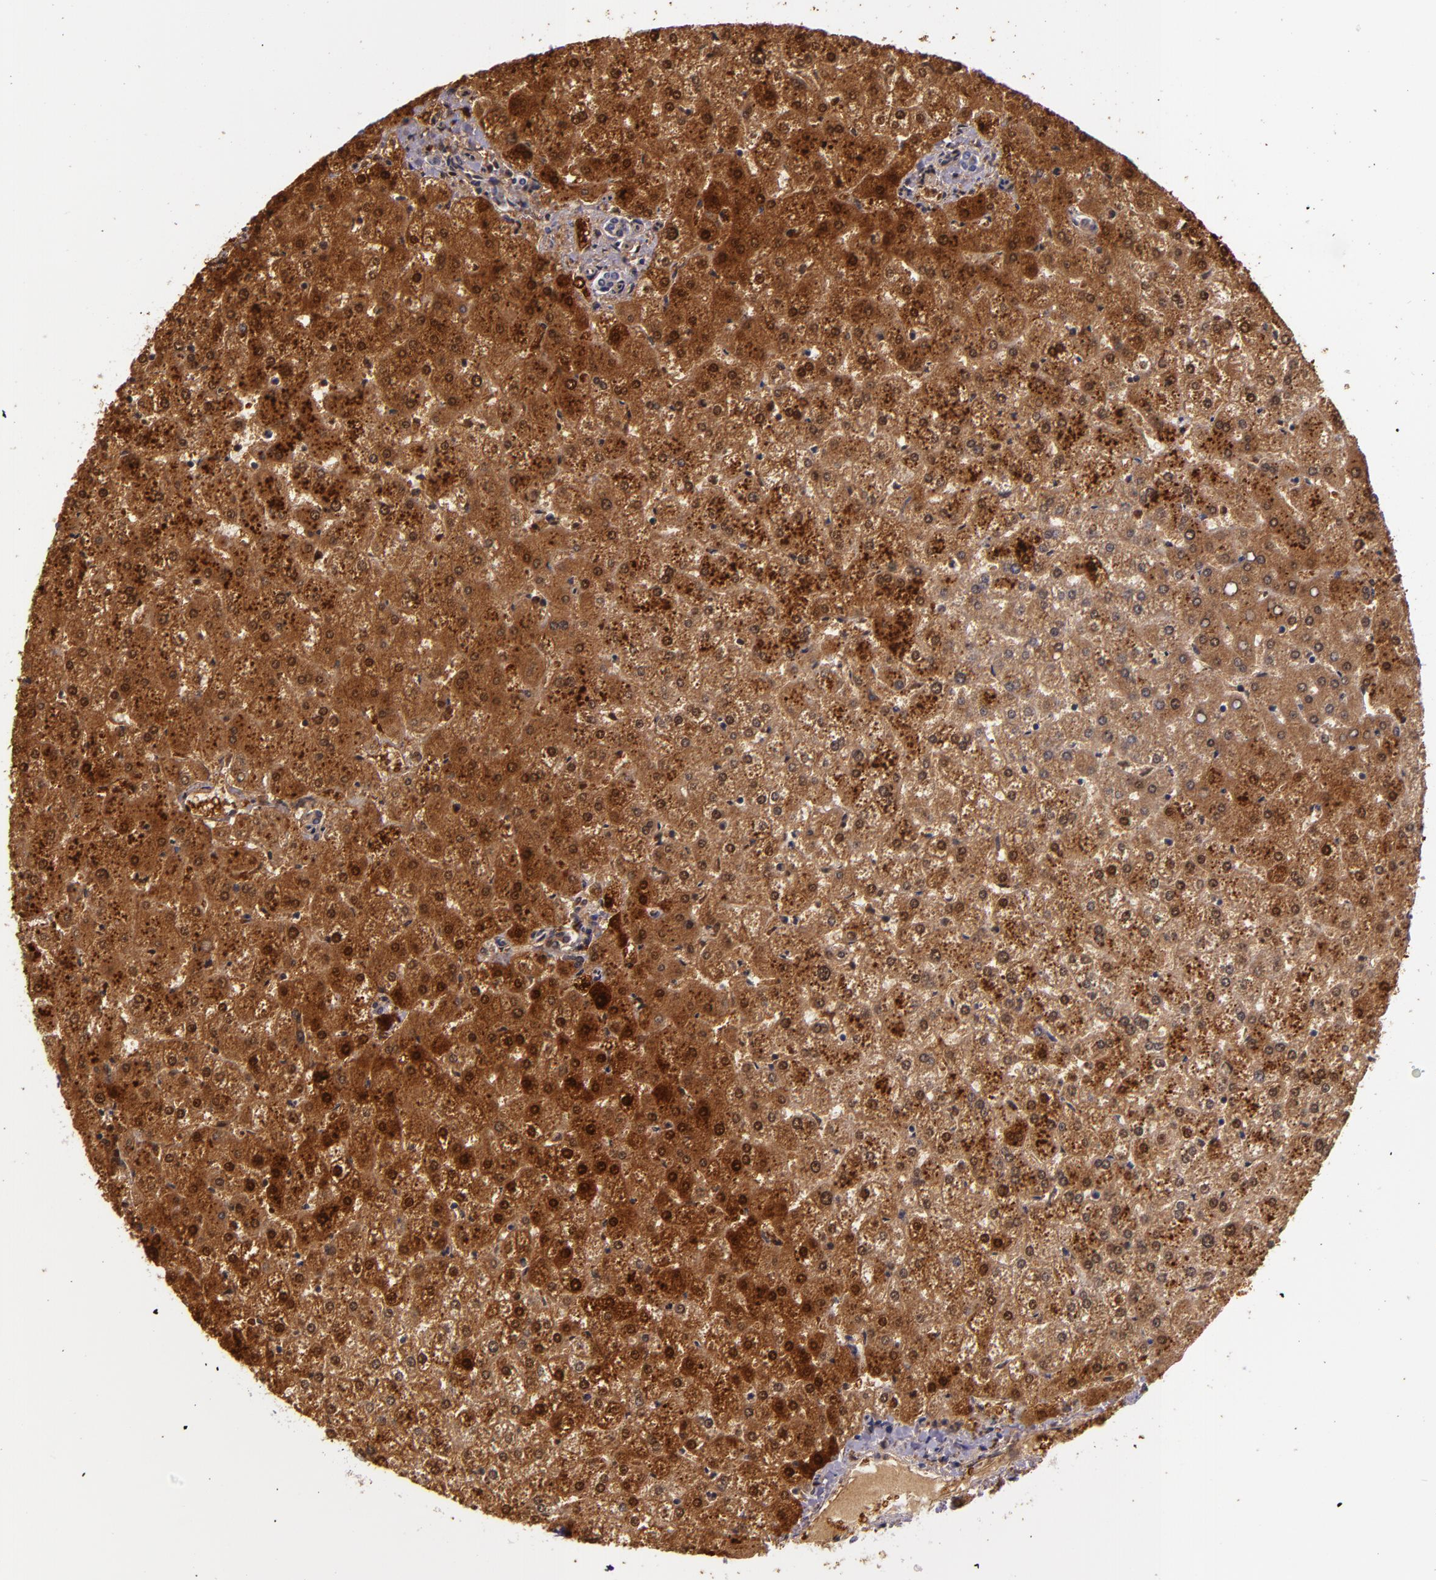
{"staining": {"intensity": "negative", "quantity": "none", "location": "none"}, "tissue": "liver", "cell_type": "Cholangiocytes", "image_type": "normal", "snomed": [{"axis": "morphology", "description": "Normal tissue, NOS"}, {"axis": "topography", "description": "Liver"}], "caption": "An IHC photomicrograph of unremarkable liver is shown. There is no staining in cholangiocytes of liver. (Immunohistochemistry (ihc), brightfield microscopy, high magnification).", "gene": "MT1A", "patient": {"sex": "female", "age": 32}}